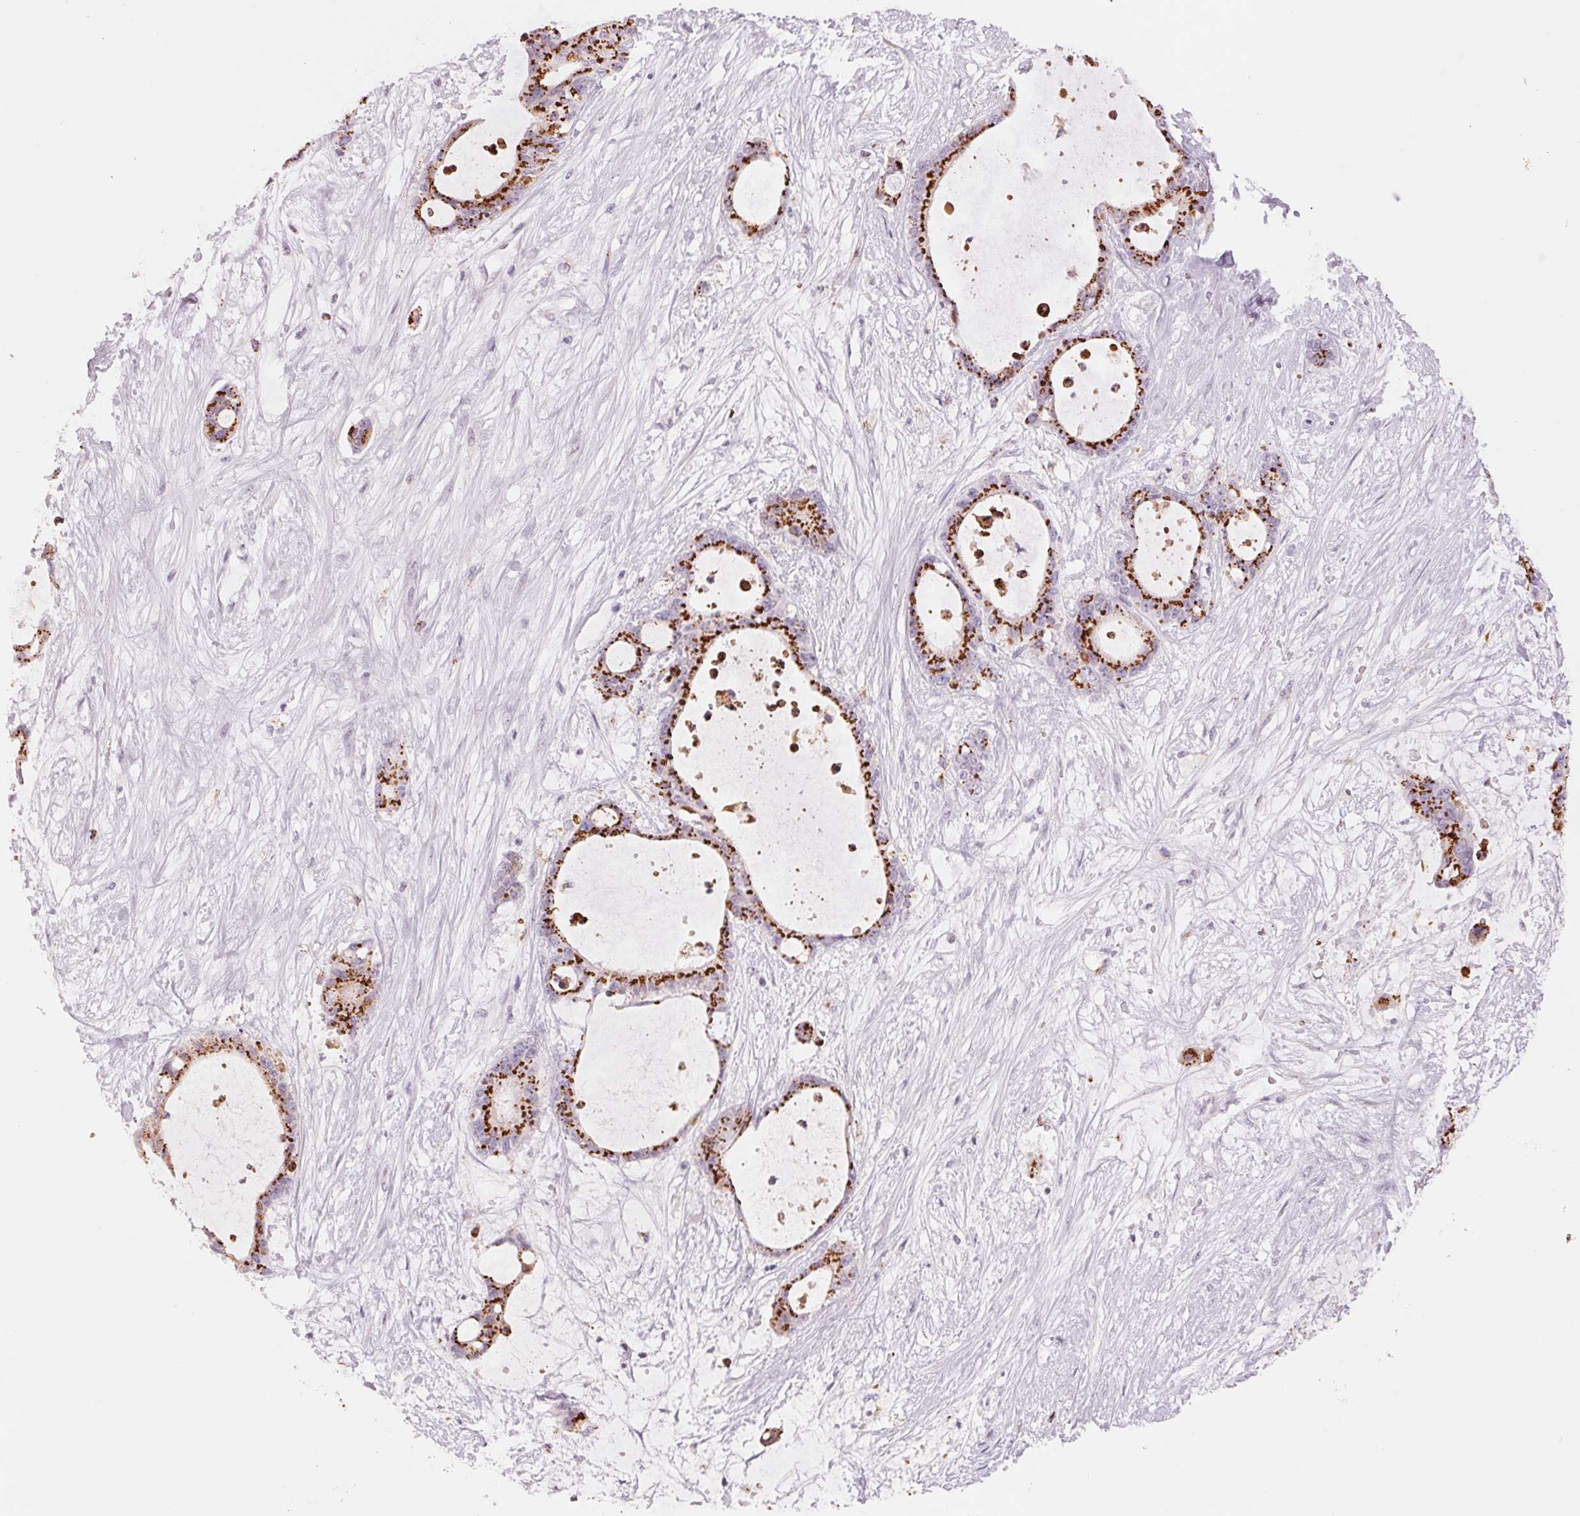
{"staining": {"intensity": "strong", "quantity": ">75%", "location": "cytoplasmic/membranous"}, "tissue": "liver cancer", "cell_type": "Tumor cells", "image_type": "cancer", "snomed": [{"axis": "morphology", "description": "Normal tissue, NOS"}, {"axis": "morphology", "description": "Cholangiocarcinoma"}, {"axis": "topography", "description": "Liver"}, {"axis": "topography", "description": "Peripheral nerve tissue"}], "caption": "Human liver cancer (cholangiocarcinoma) stained with a brown dye displays strong cytoplasmic/membranous positive expression in about >75% of tumor cells.", "gene": "GALNT7", "patient": {"sex": "female", "age": 73}}